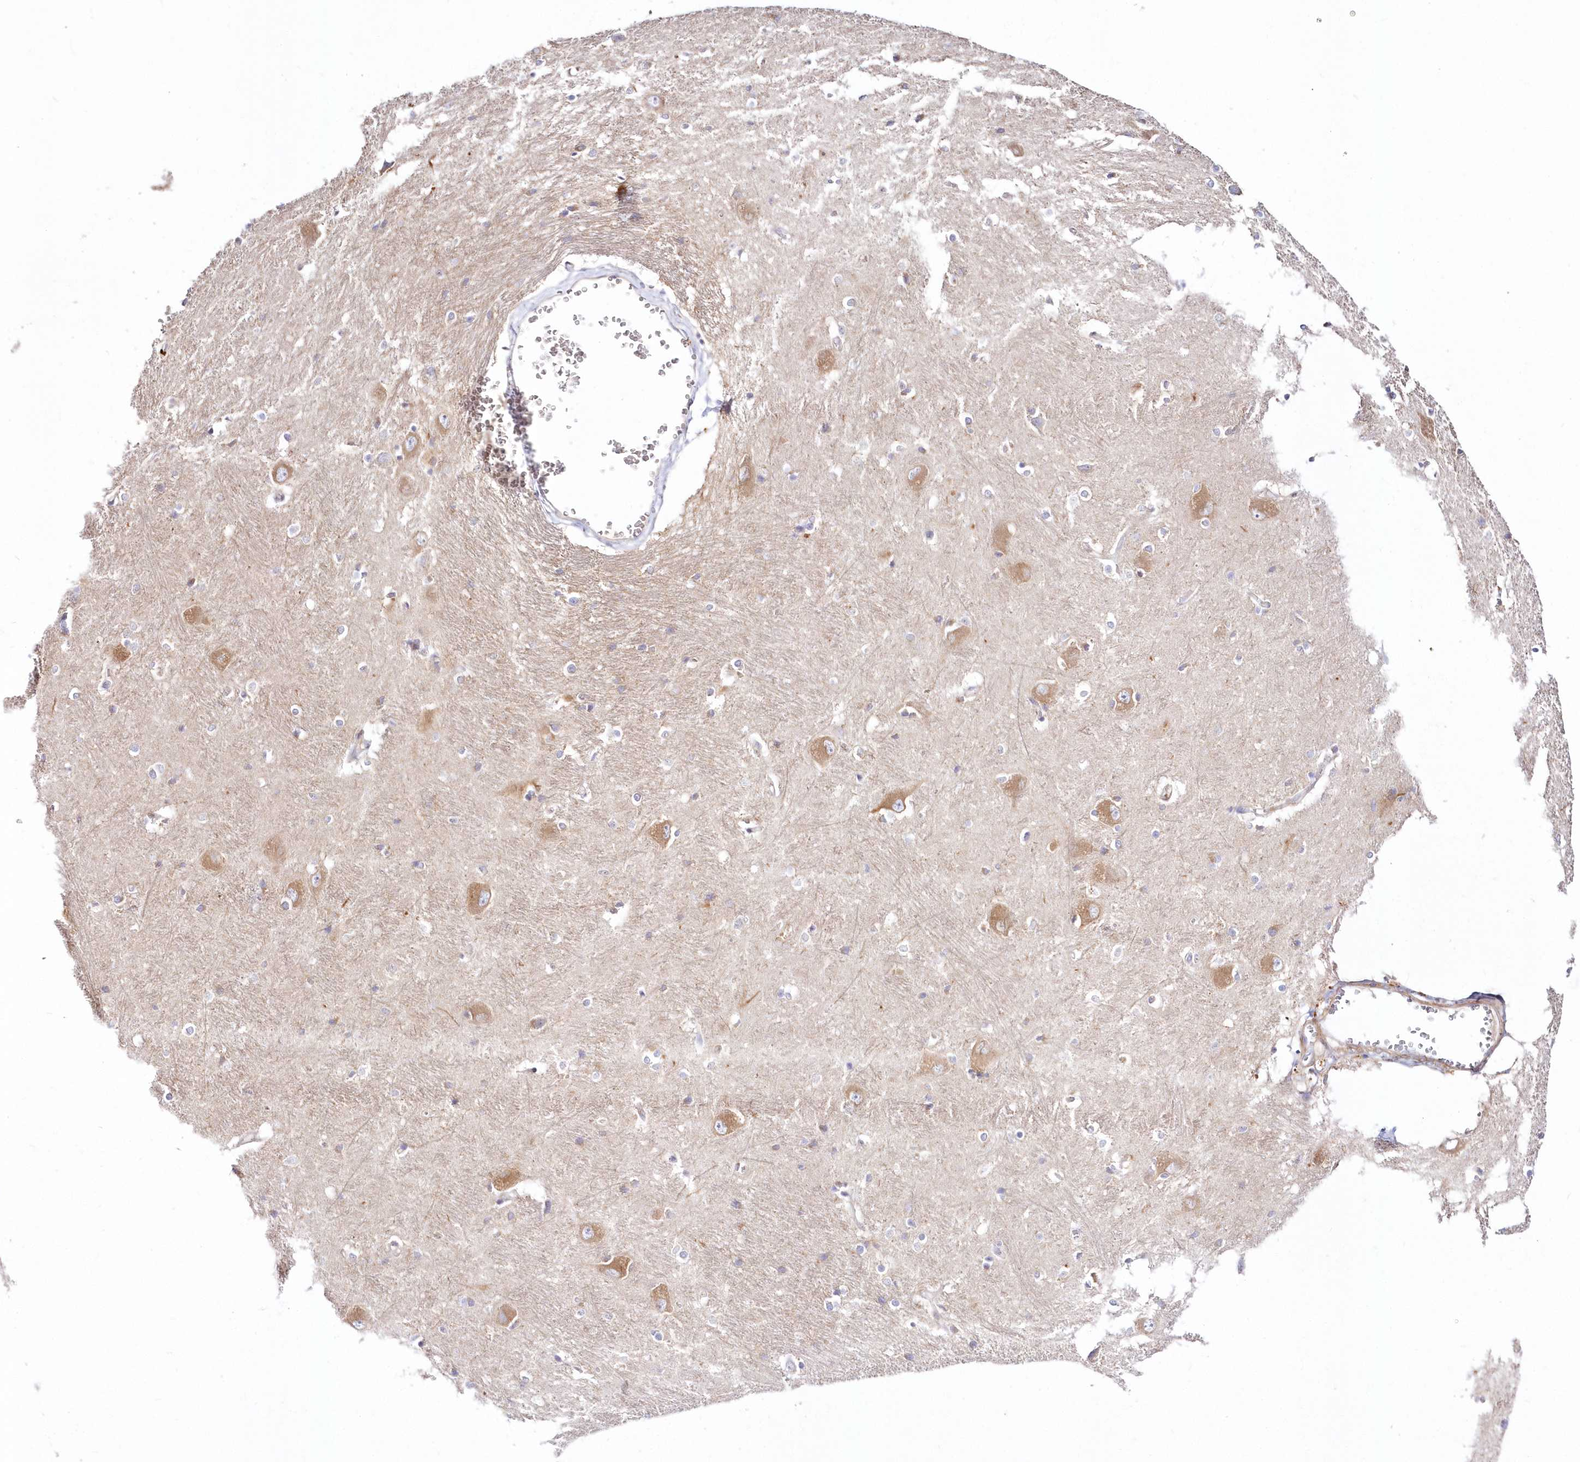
{"staining": {"intensity": "moderate", "quantity": "<25%", "location": "cytoplasmic/membranous"}, "tissue": "caudate", "cell_type": "Glial cells", "image_type": "normal", "snomed": [{"axis": "morphology", "description": "Normal tissue, NOS"}, {"axis": "topography", "description": "Lateral ventricle wall"}], "caption": "A micrograph of human caudate stained for a protein exhibits moderate cytoplasmic/membranous brown staining in glial cells. Ihc stains the protein in brown and the nuclei are stained blue.", "gene": "ARFGEF3", "patient": {"sex": "male", "age": 37}}